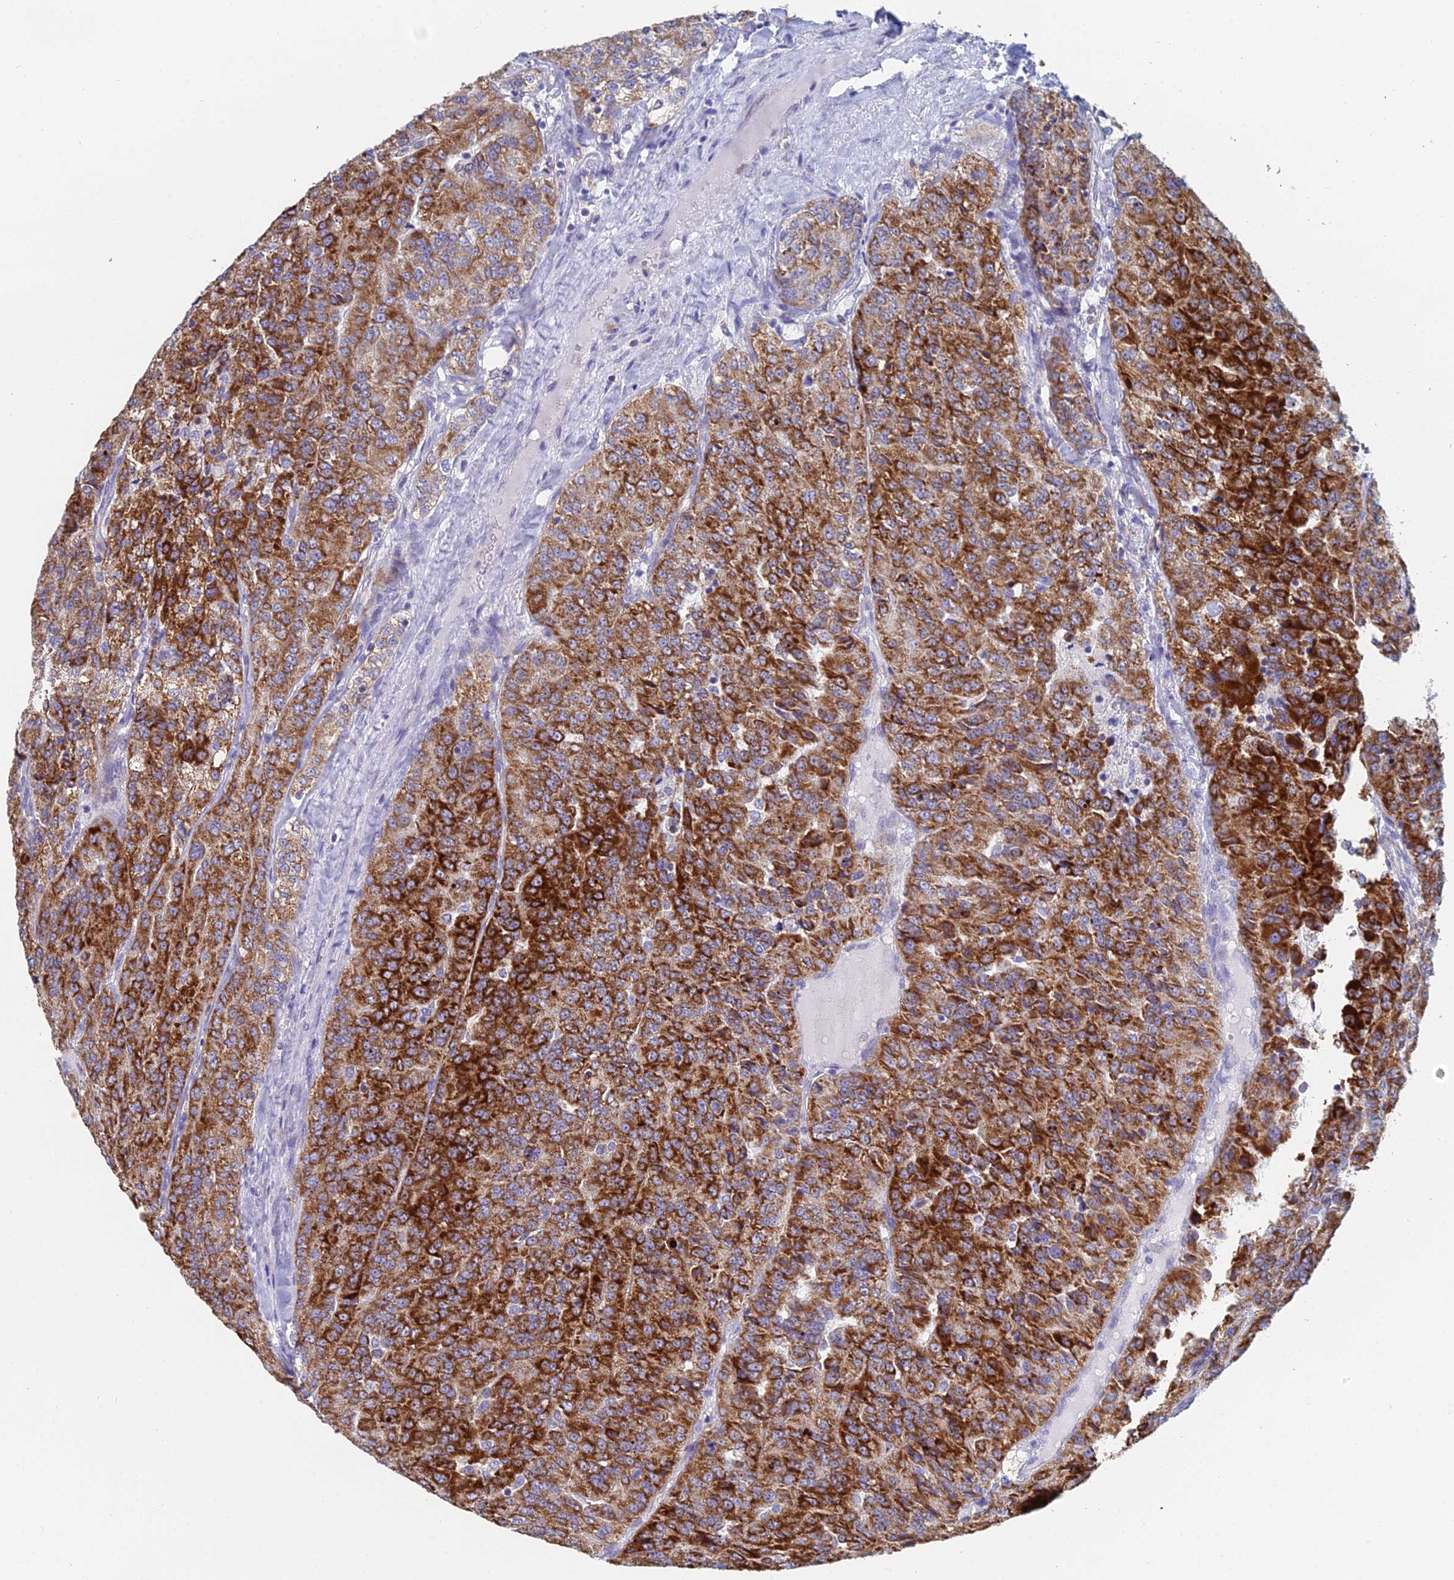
{"staining": {"intensity": "strong", "quantity": ">75%", "location": "cytoplasmic/membranous"}, "tissue": "renal cancer", "cell_type": "Tumor cells", "image_type": "cancer", "snomed": [{"axis": "morphology", "description": "Adenocarcinoma, NOS"}, {"axis": "topography", "description": "Kidney"}], "caption": "The immunohistochemical stain highlights strong cytoplasmic/membranous positivity in tumor cells of renal cancer (adenocarcinoma) tissue.", "gene": "CRACR2B", "patient": {"sex": "female", "age": 63}}